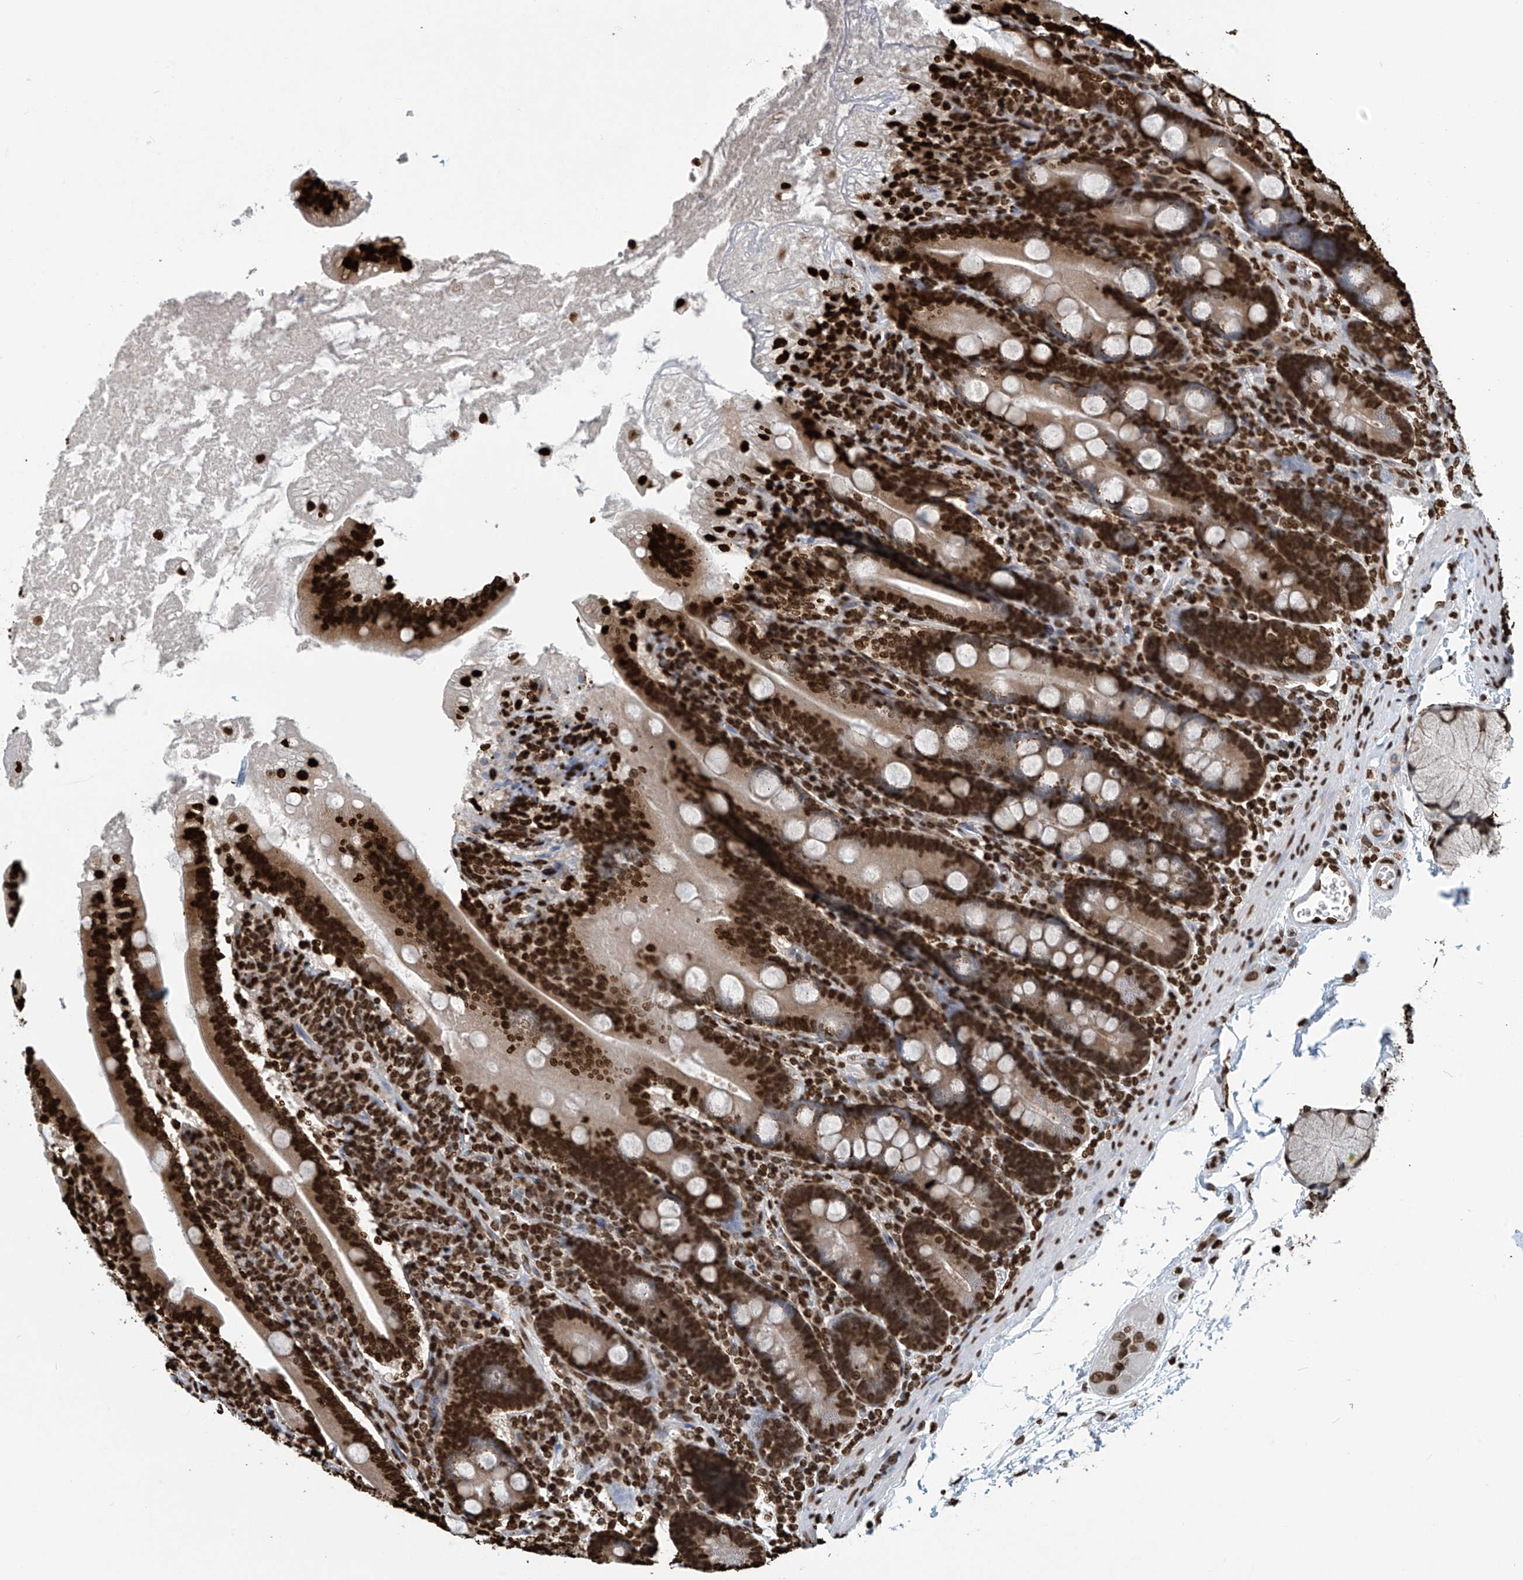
{"staining": {"intensity": "strong", "quantity": ">75%", "location": "nuclear"}, "tissue": "duodenum", "cell_type": "Glandular cells", "image_type": "normal", "snomed": [{"axis": "morphology", "description": "Normal tissue, NOS"}, {"axis": "topography", "description": "Duodenum"}], "caption": "Protein expression analysis of normal duodenum exhibits strong nuclear expression in about >75% of glandular cells. The staining was performed using DAB (3,3'-diaminobenzidine) to visualize the protein expression in brown, while the nuclei were stained in blue with hematoxylin (Magnification: 20x).", "gene": "DPPA2", "patient": {"sex": "male", "age": 35}}